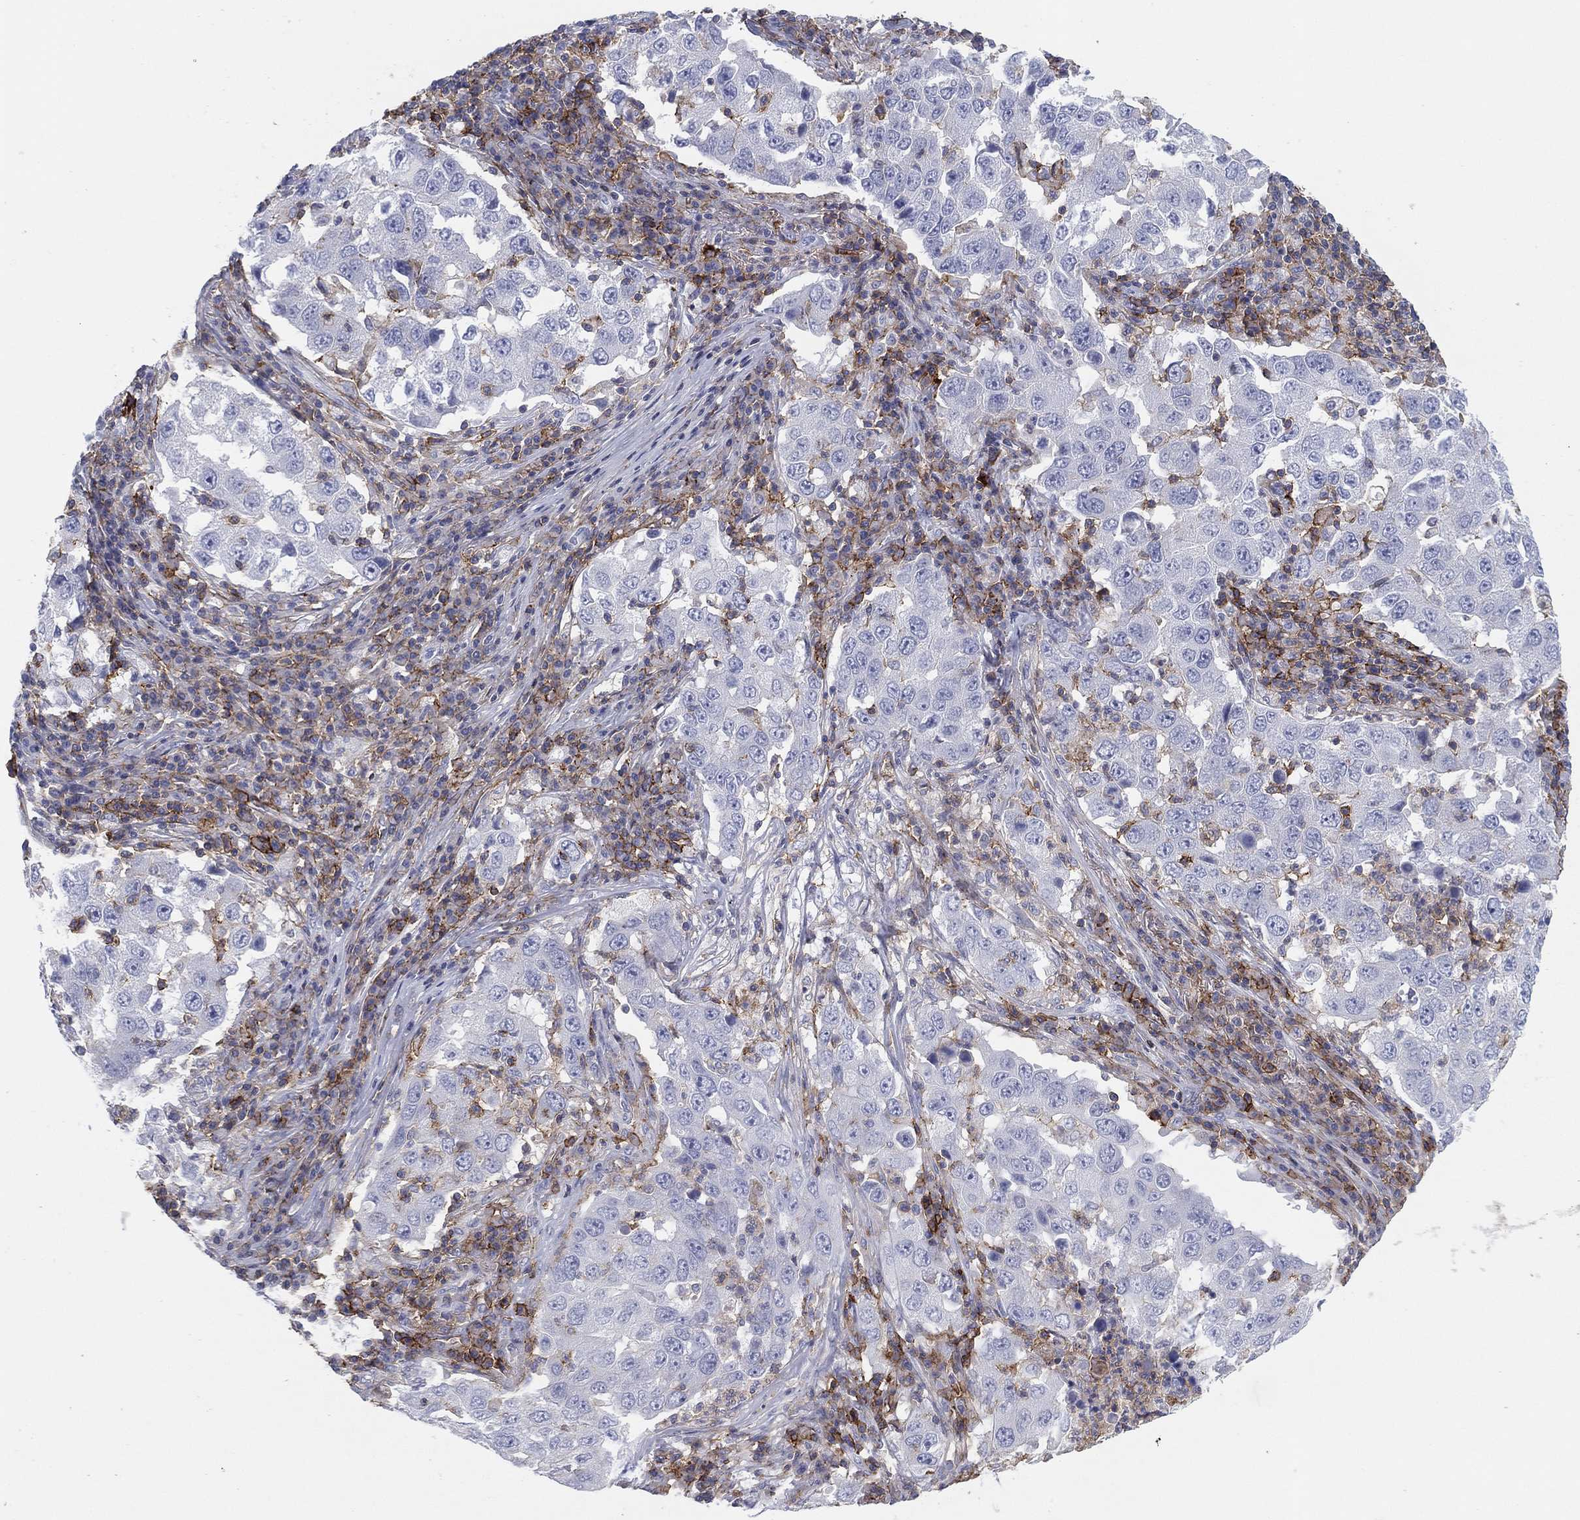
{"staining": {"intensity": "negative", "quantity": "none", "location": "none"}, "tissue": "lung cancer", "cell_type": "Tumor cells", "image_type": "cancer", "snomed": [{"axis": "morphology", "description": "Adenocarcinoma, NOS"}, {"axis": "topography", "description": "Lung"}], "caption": "Tumor cells show no significant staining in lung cancer (adenocarcinoma). (DAB (3,3'-diaminobenzidine) immunohistochemistry (IHC) visualized using brightfield microscopy, high magnification).", "gene": "SELPLG", "patient": {"sex": "male", "age": 73}}